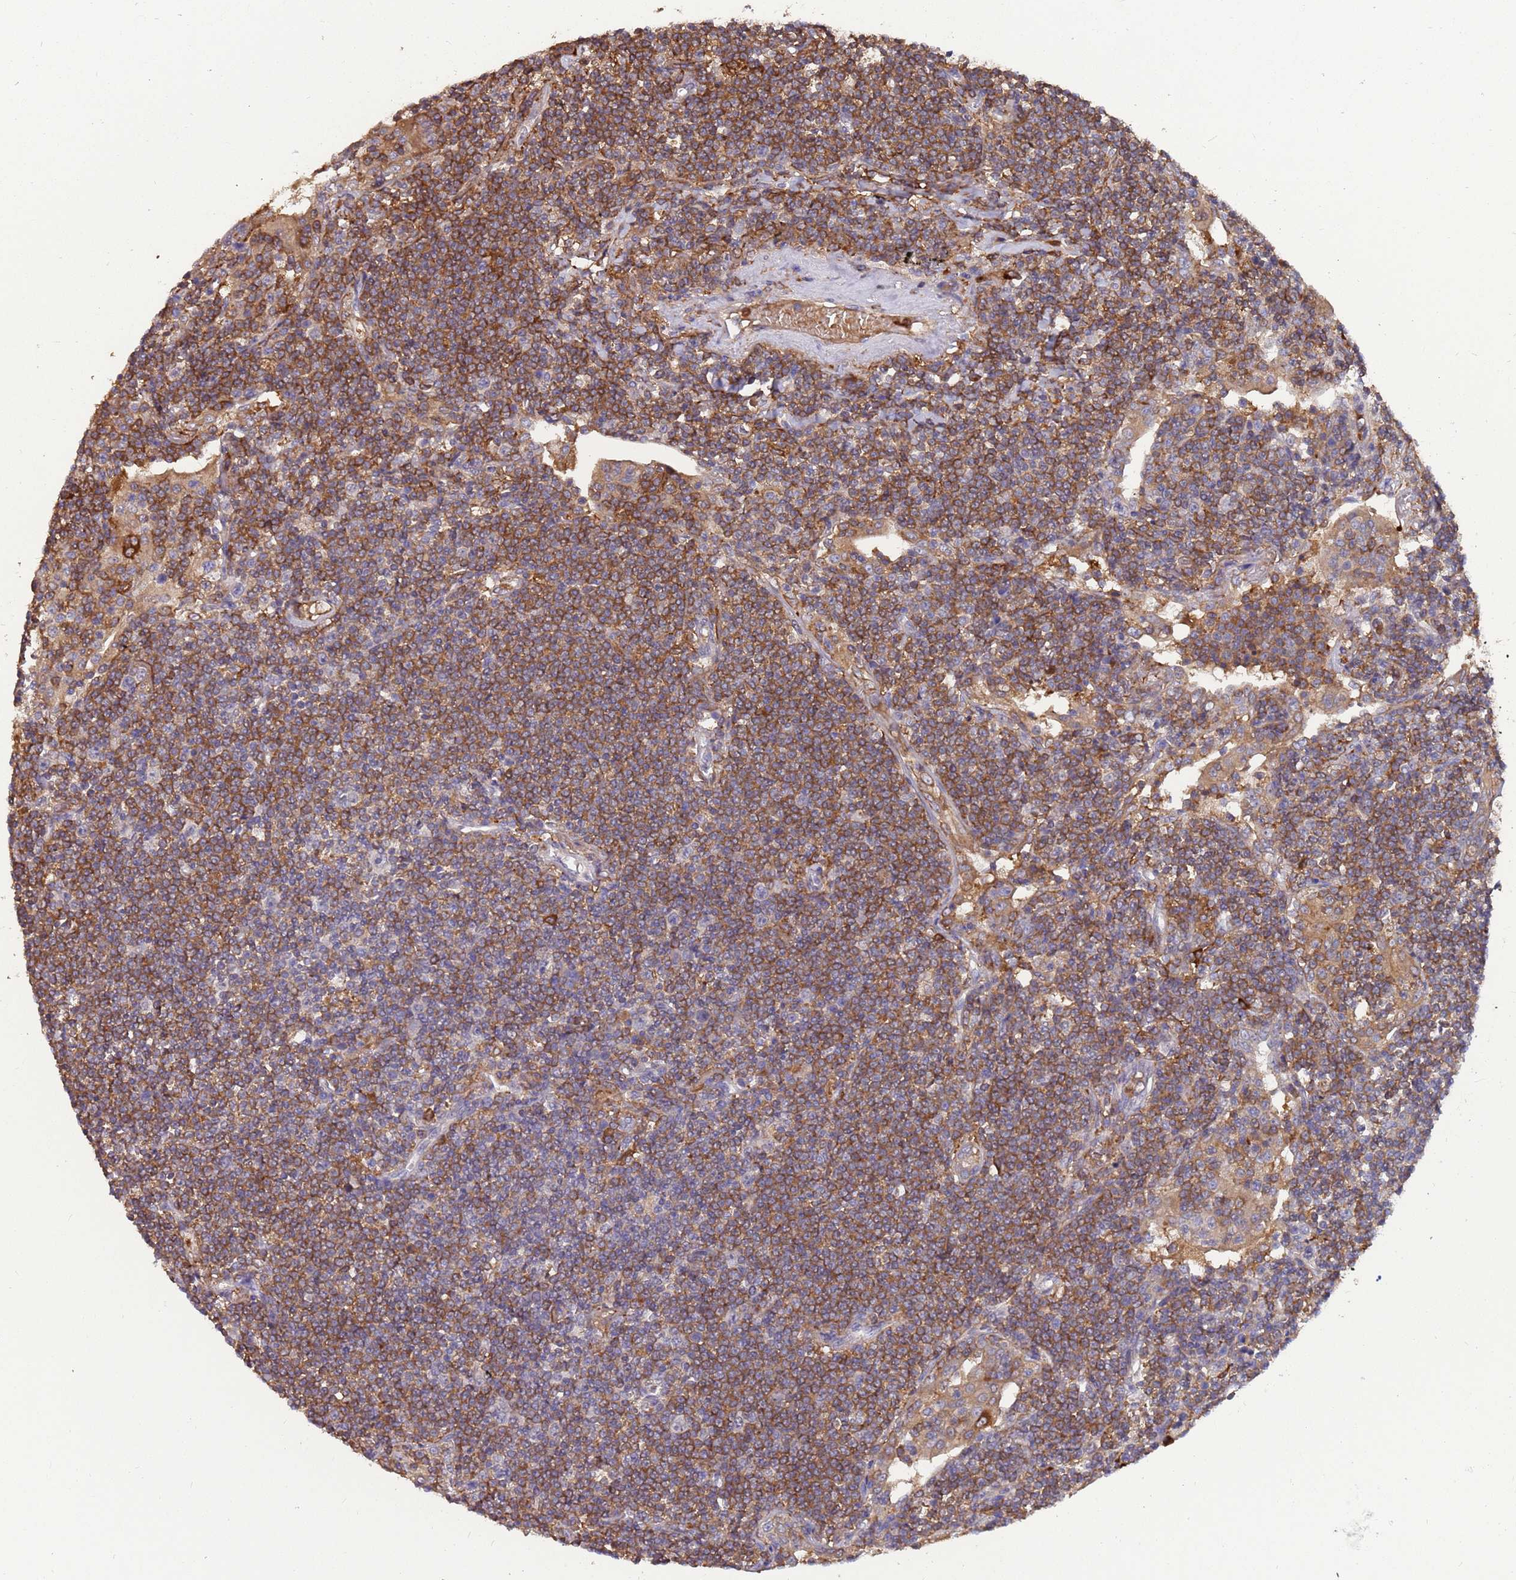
{"staining": {"intensity": "moderate", "quantity": ">75%", "location": "cytoplasmic/membranous"}, "tissue": "lymphoma", "cell_type": "Tumor cells", "image_type": "cancer", "snomed": [{"axis": "morphology", "description": "Malignant lymphoma, non-Hodgkin's type, Low grade"}, {"axis": "topography", "description": "Lung"}], "caption": "Approximately >75% of tumor cells in human lymphoma exhibit moderate cytoplasmic/membranous protein expression as visualized by brown immunohistochemical staining.", "gene": "AMPD3", "patient": {"sex": "female", "age": 71}}